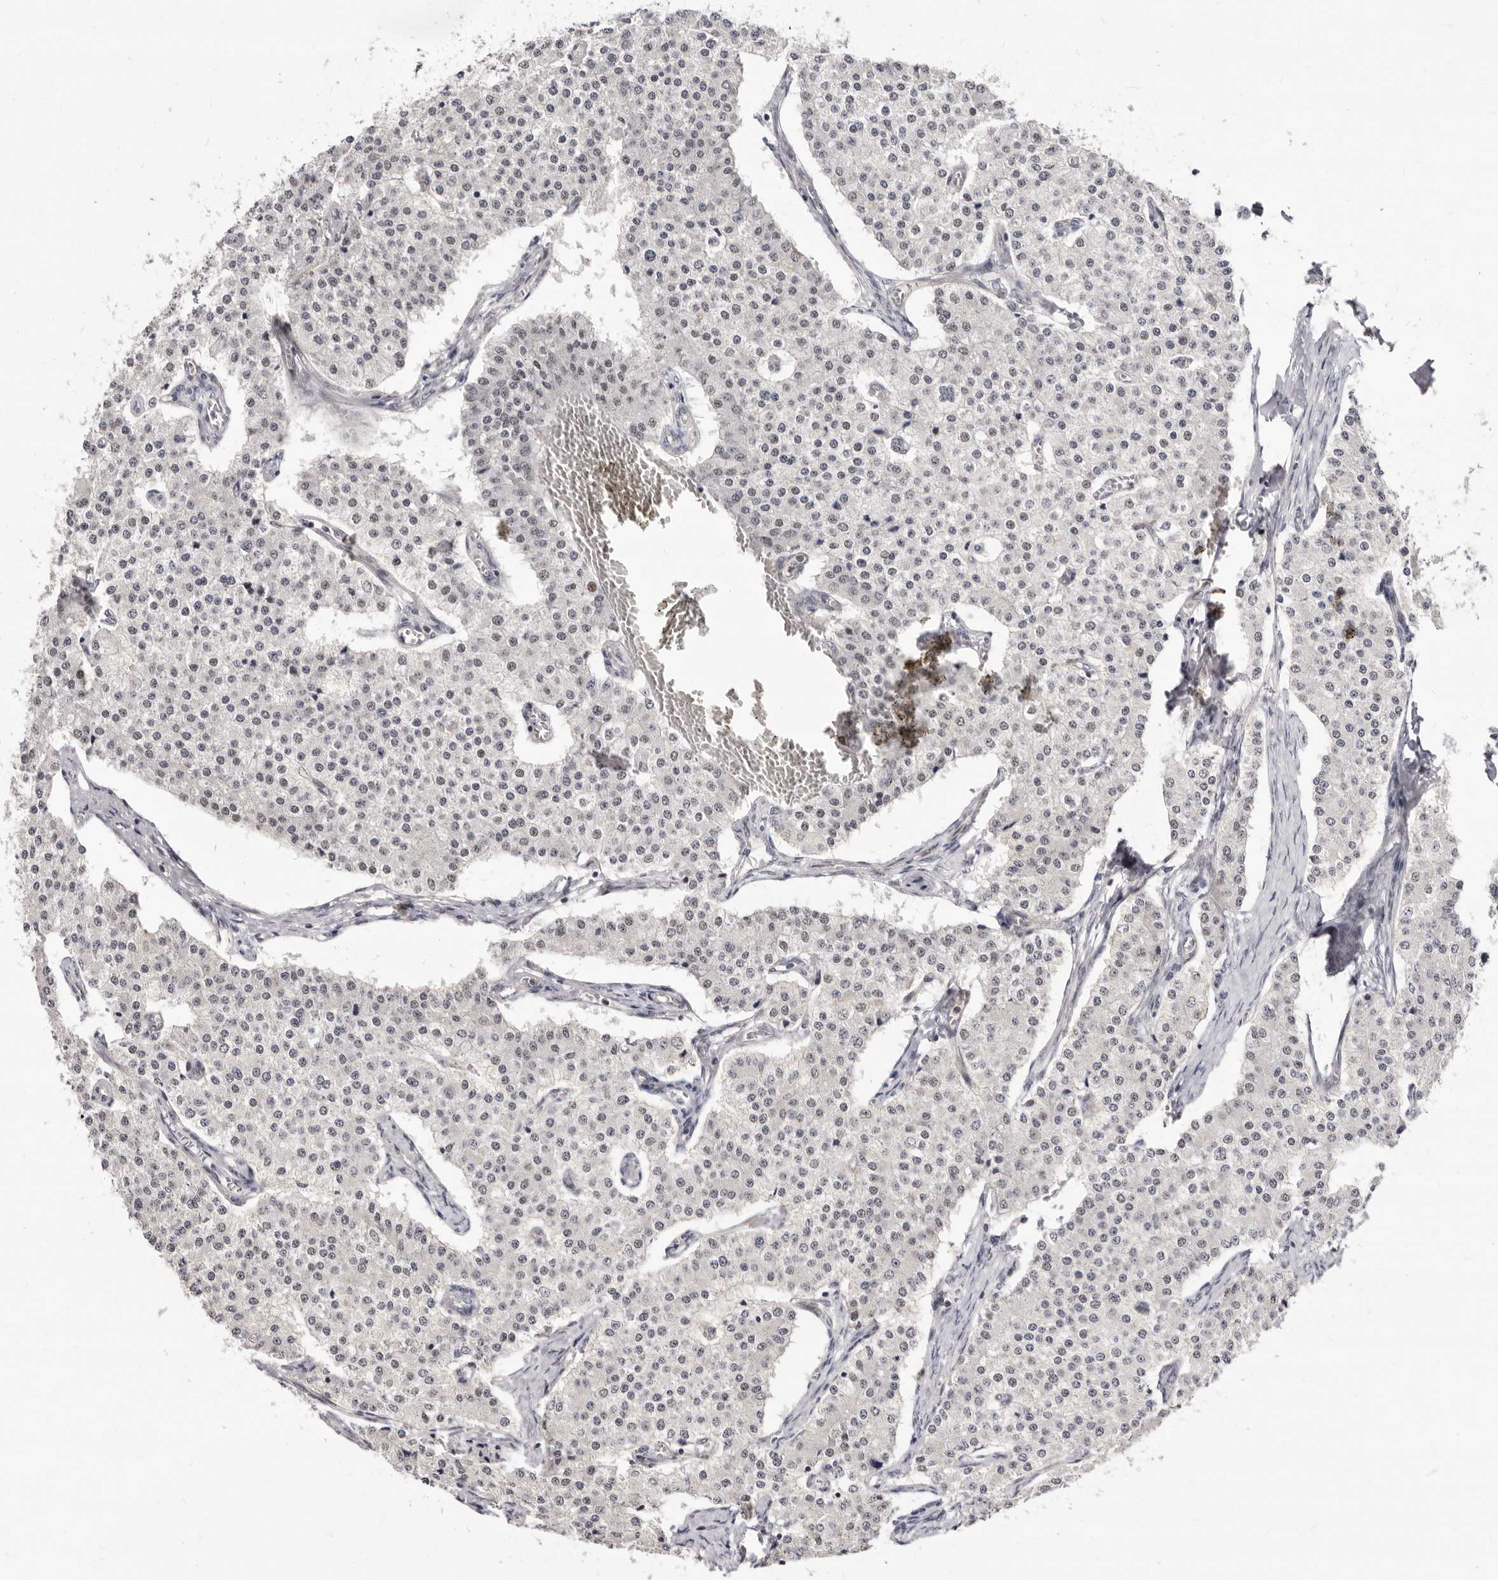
{"staining": {"intensity": "weak", "quantity": "25%-75%", "location": "nuclear"}, "tissue": "carcinoid", "cell_type": "Tumor cells", "image_type": "cancer", "snomed": [{"axis": "morphology", "description": "Carcinoid, malignant, NOS"}, {"axis": "topography", "description": "Colon"}], "caption": "Weak nuclear positivity for a protein is identified in about 25%-75% of tumor cells of carcinoid using immunohistochemistry (IHC).", "gene": "GLRX3", "patient": {"sex": "female", "age": 52}}